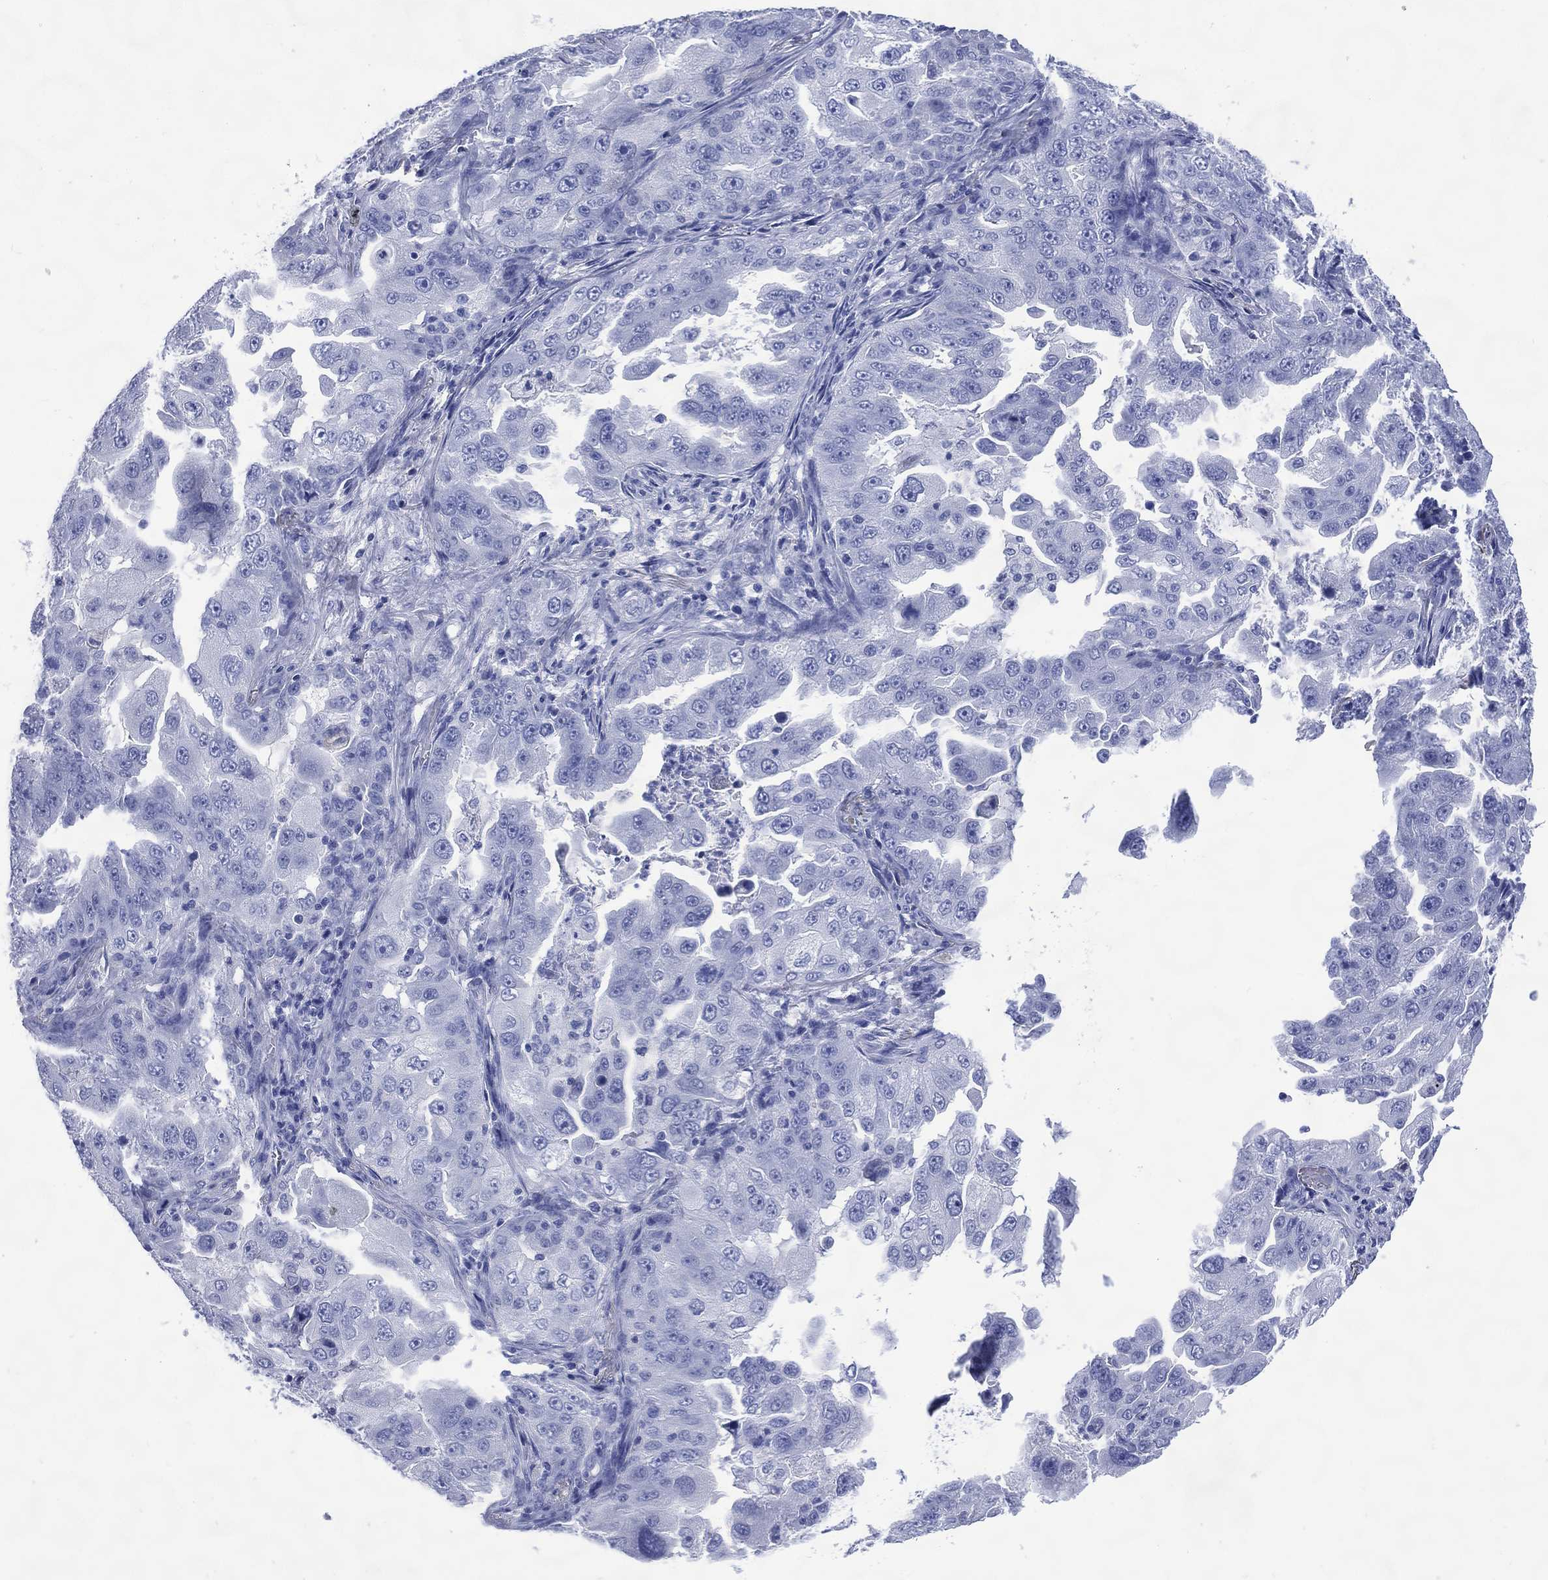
{"staining": {"intensity": "negative", "quantity": "none", "location": "none"}, "tissue": "lung cancer", "cell_type": "Tumor cells", "image_type": "cancer", "snomed": [{"axis": "morphology", "description": "Adenocarcinoma, NOS"}, {"axis": "topography", "description": "Lung"}], "caption": "Tumor cells are negative for protein expression in human adenocarcinoma (lung).", "gene": "SHCBP1L", "patient": {"sex": "female", "age": 61}}